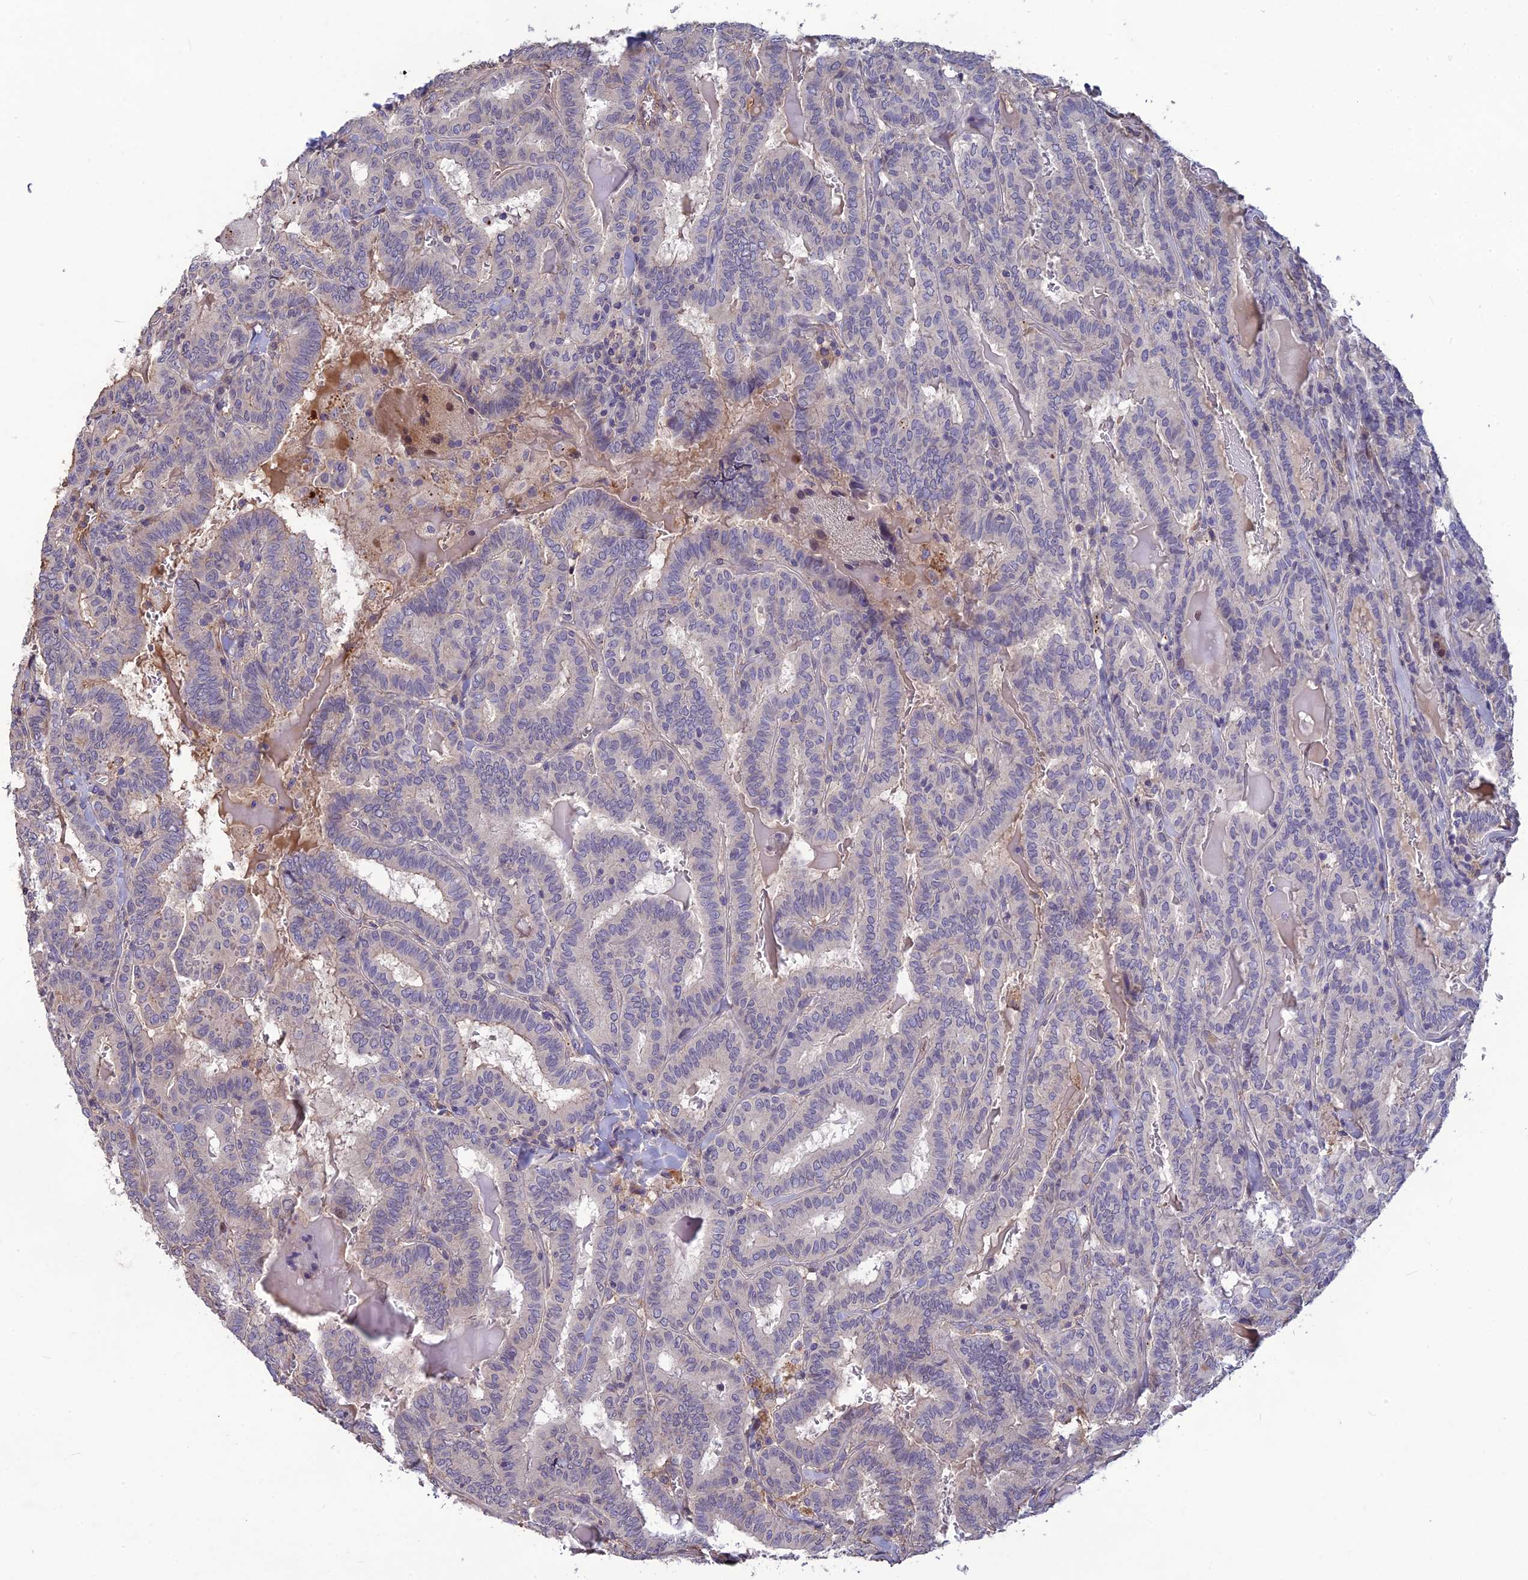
{"staining": {"intensity": "negative", "quantity": "none", "location": "none"}, "tissue": "thyroid cancer", "cell_type": "Tumor cells", "image_type": "cancer", "snomed": [{"axis": "morphology", "description": "Papillary adenocarcinoma, NOS"}, {"axis": "topography", "description": "Thyroid gland"}], "caption": "Immunohistochemistry (IHC) micrograph of neoplastic tissue: papillary adenocarcinoma (thyroid) stained with DAB (3,3'-diaminobenzidine) displays no significant protein expression in tumor cells. (DAB (3,3'-diaminobenzidine) immunohistochemistry (IHC) visualized using brightfield microscopy, high magnification).", "gene": "TMEM134", "patient": {"sex": "female", "age": 72}}